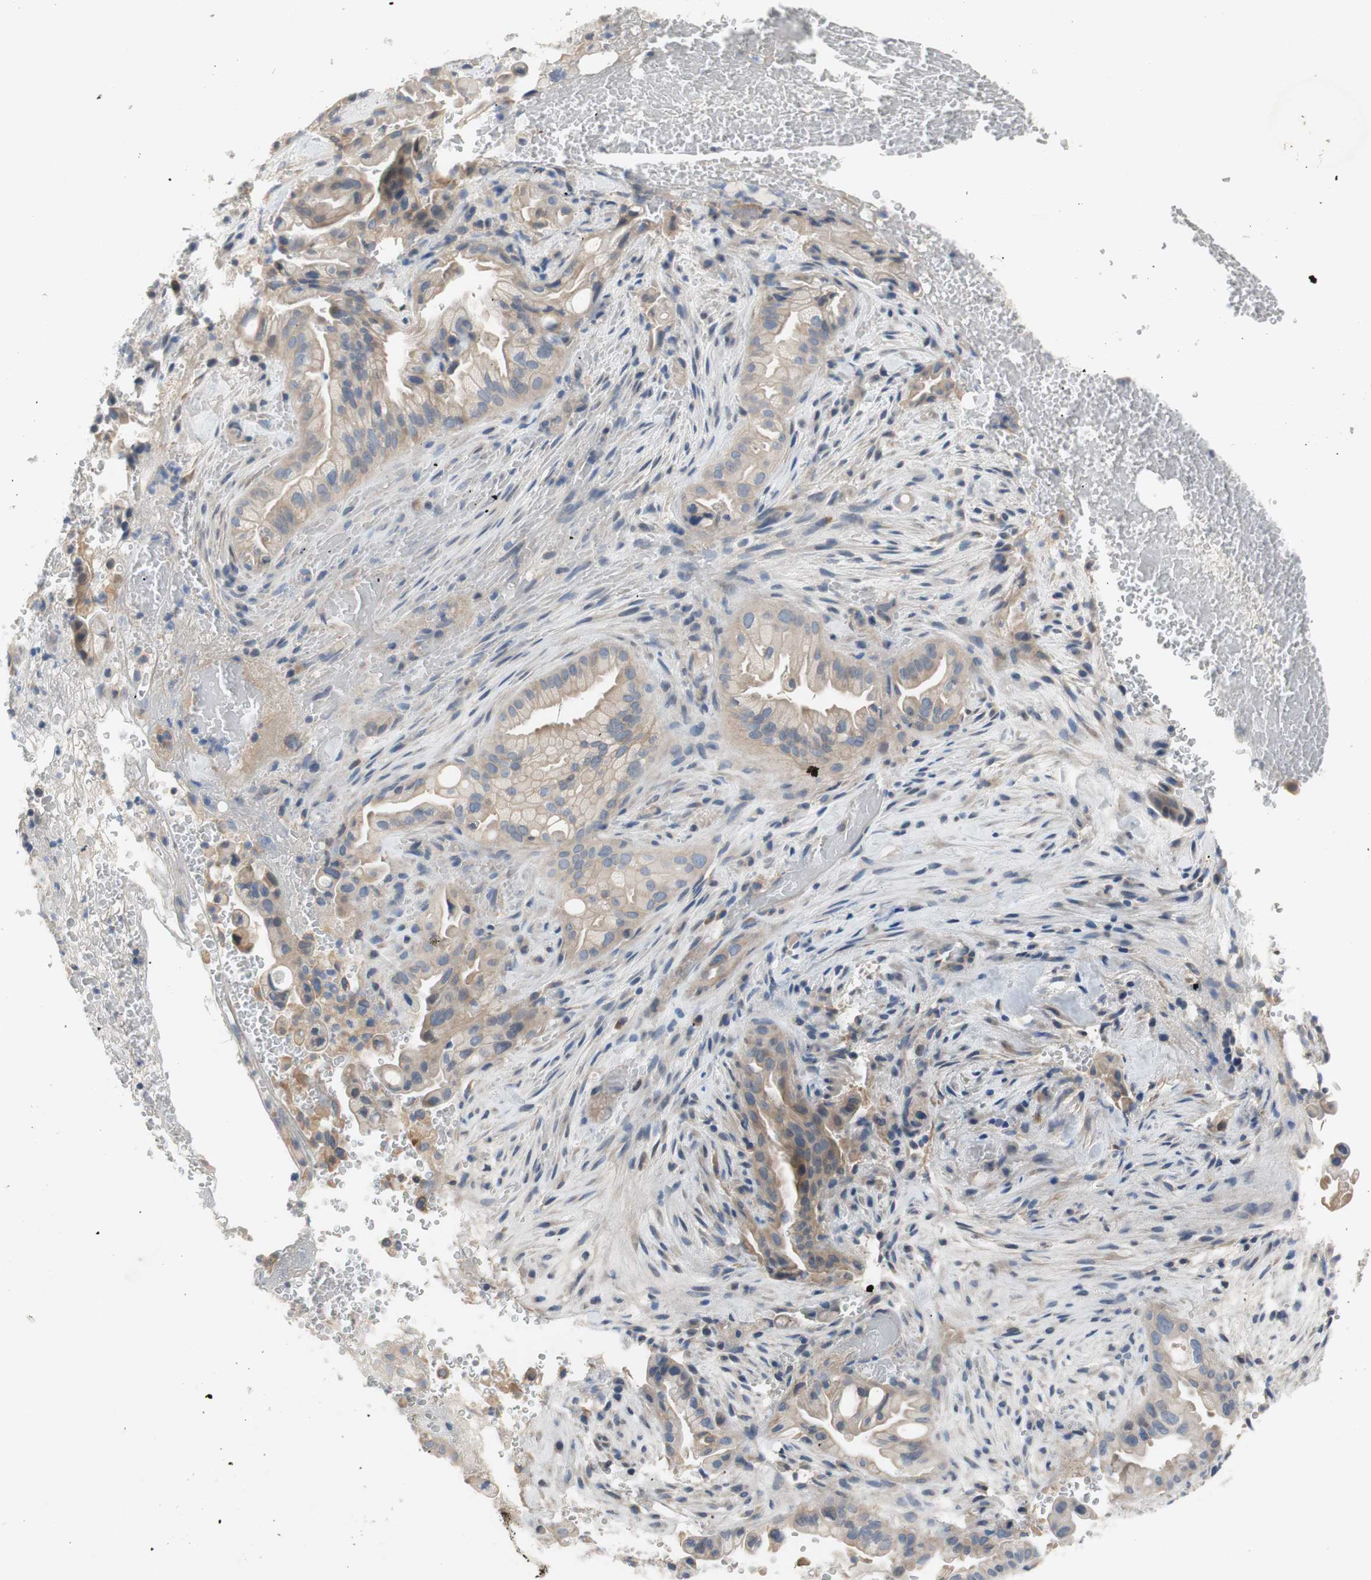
{"staining": {"intensity": "weak", "quantity": ">75%", "location": "cytoplasmic/membranous"}, "tissue": "liver cancer", "cell_type": "Tumor cells", "image_type": "cancer", "snomed": [{"axis": "morphology", "description": "Cholangiocarcinoma"}, {"axis": "topography", "description": "Liver"}], "caption": "Cholangiocarcinoma (liver) was stained to show a protein in brown. There is low levels of weak cytoplasmic/membranous positivity in approximately >75% of tumor cells.", "gene": "TACR3", "patient": {"sex": "female", "age": 68}}